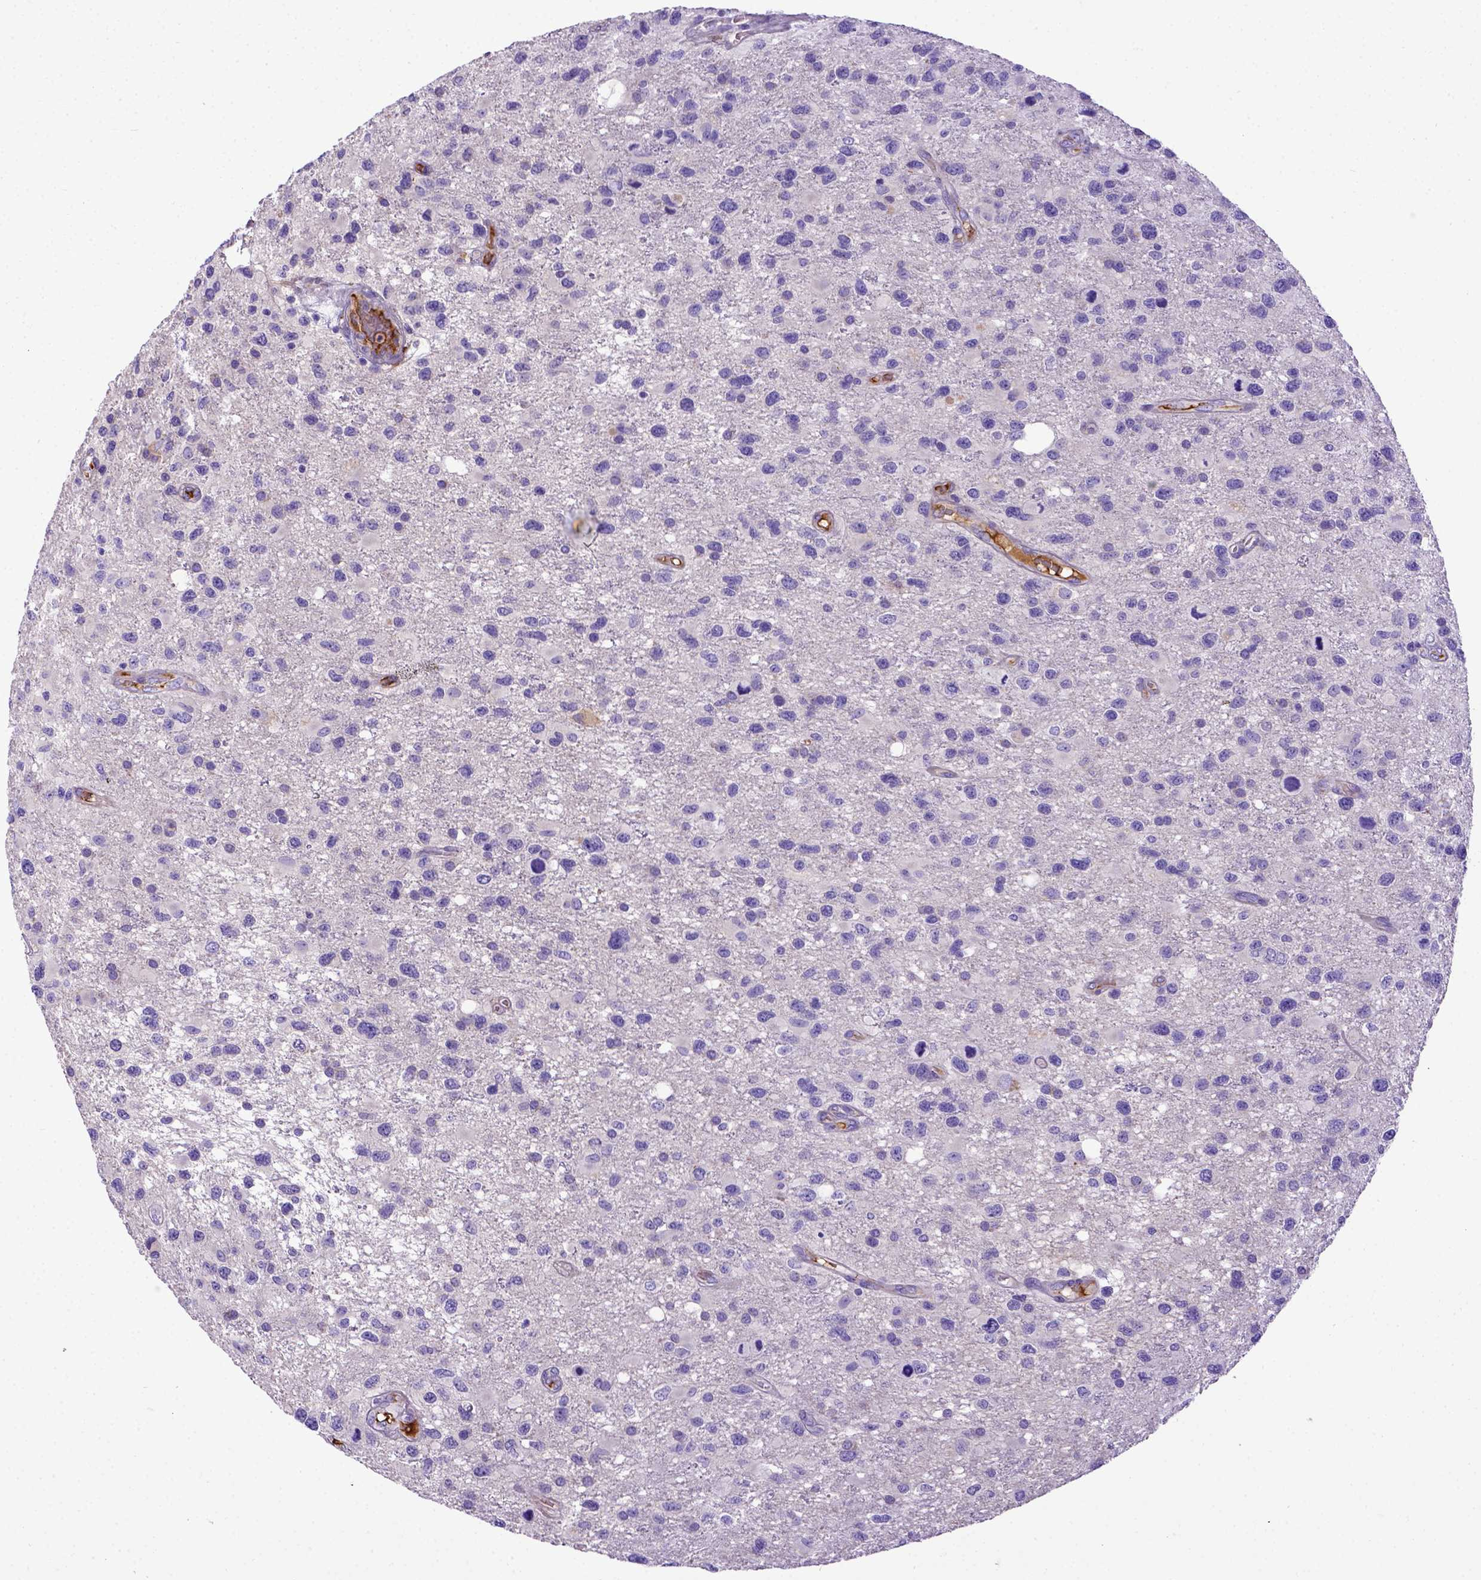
{"staining": {"intensity": "negative", "quantity": "none", "location": "none"}, "tissue": "glioma", "cell_type": "Tumor cells", "image_type": "cancer", "snomed": [{"axis": "morphology", "description": "Glioma, malignant, NOS"}, {"axis": "morphology", "description": "Glioma, malignant, High grade"}, {"axis": "topography", "description": "Brain"}], "caption": "Tumor cells show no significant protein positivity in glioma (malignant). The staining was performed using DAB to visualize the protein expression in brown, while the nuclei were stained in blue with hematoxylin (Magnification: 20x).", "gene": "CFAP300", "patient": {"sex": "female", "age": 71}}